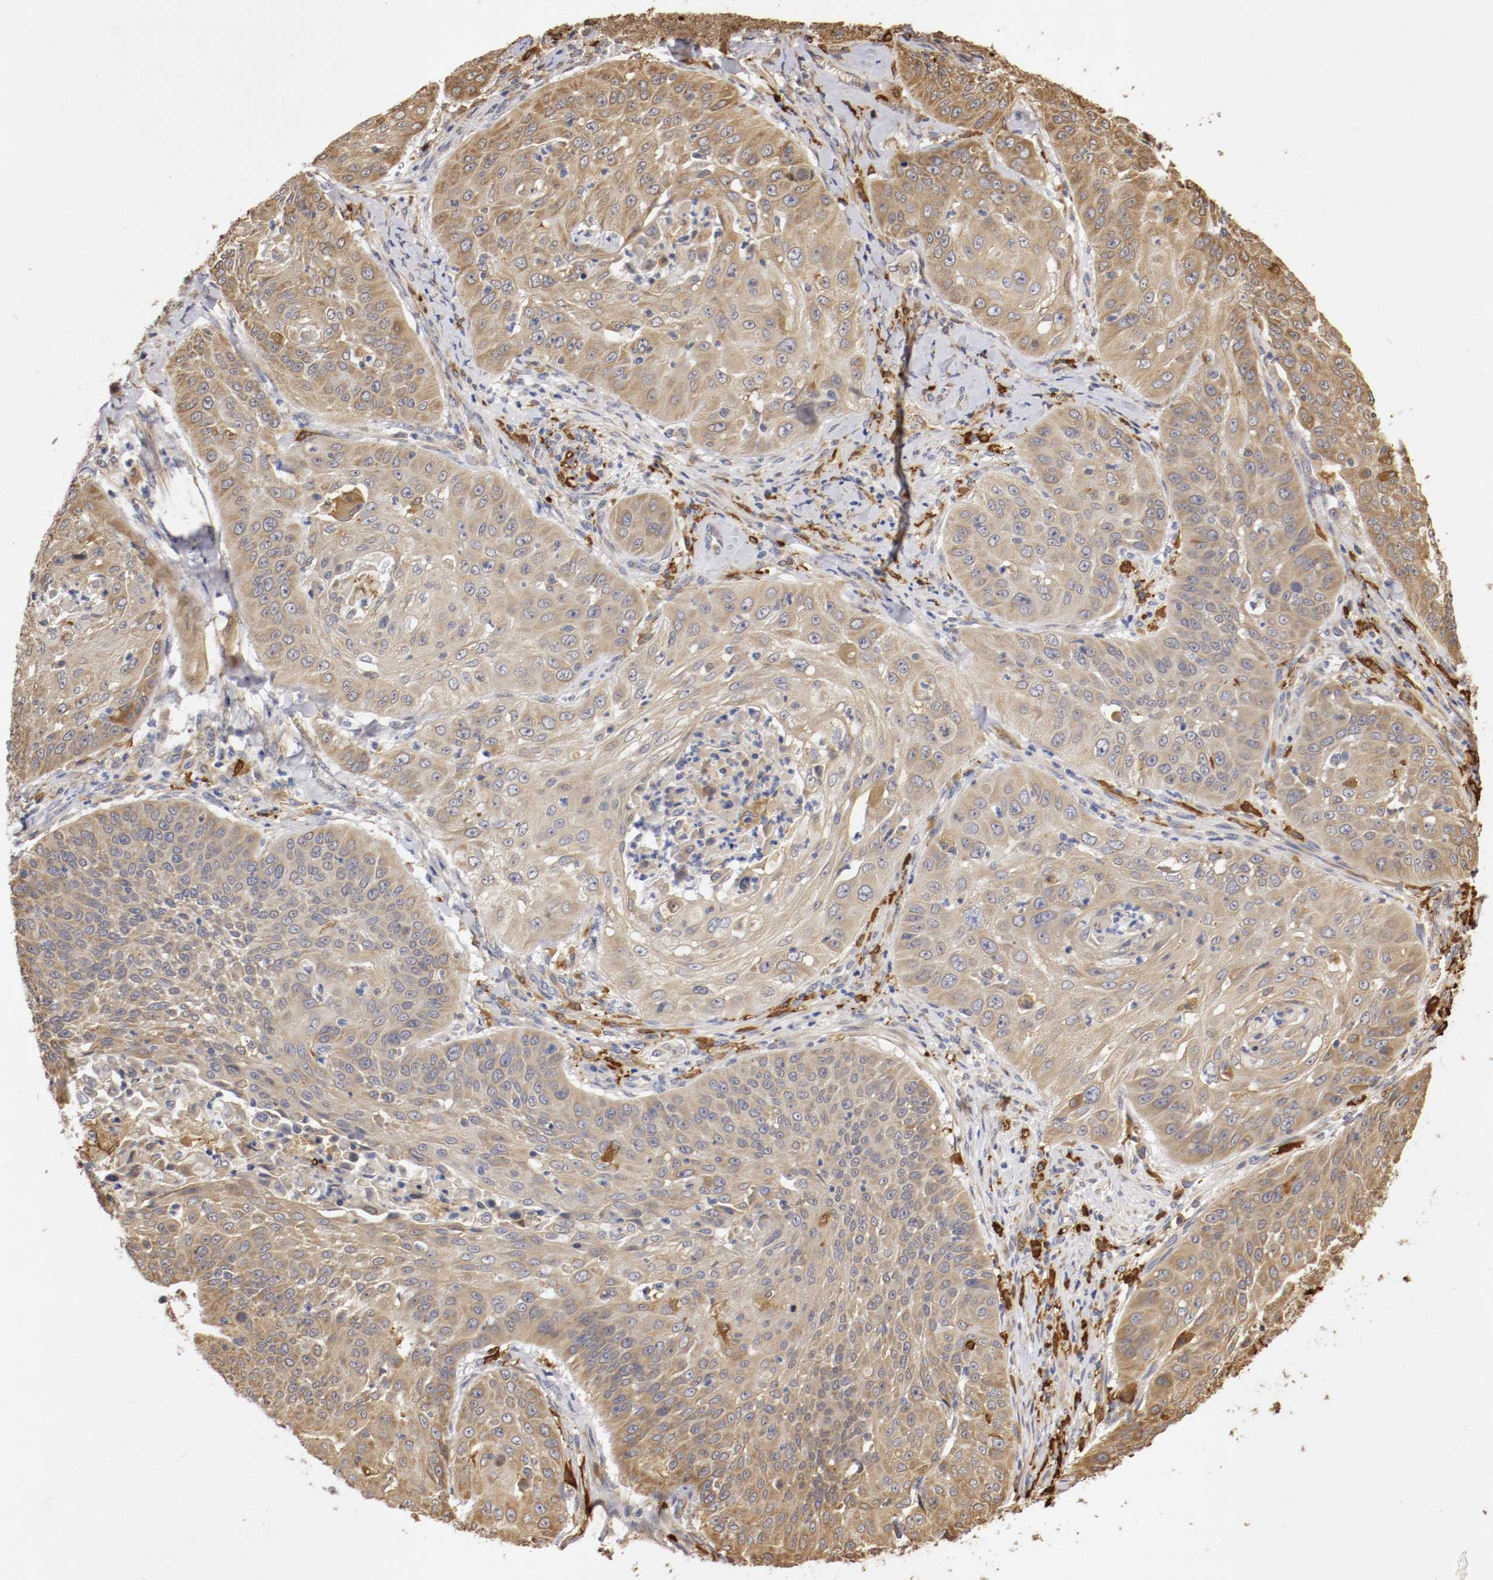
{"staining": {"intensity": "moderate", "quantity": ">75%", "location": "cytoplasmic/membranous"}, "tissue": "cervical cancer", "cell_type": "Tumor cells", "image_type": "cancer", "snomed": [{"axis": "morphology", "description": "Squamous cell carcinoma, NOS"}, {"axis": "topography", "description": "Cervix"}], "caption": "IHC of squamous cell carcinoma (cervical) demonstrates medium levels of moderate cytoplasmic/membranous staining in approximately >75% of tumor cells.", "gene": "VEZT", "patient": {"sex": "female", "age": 64}}